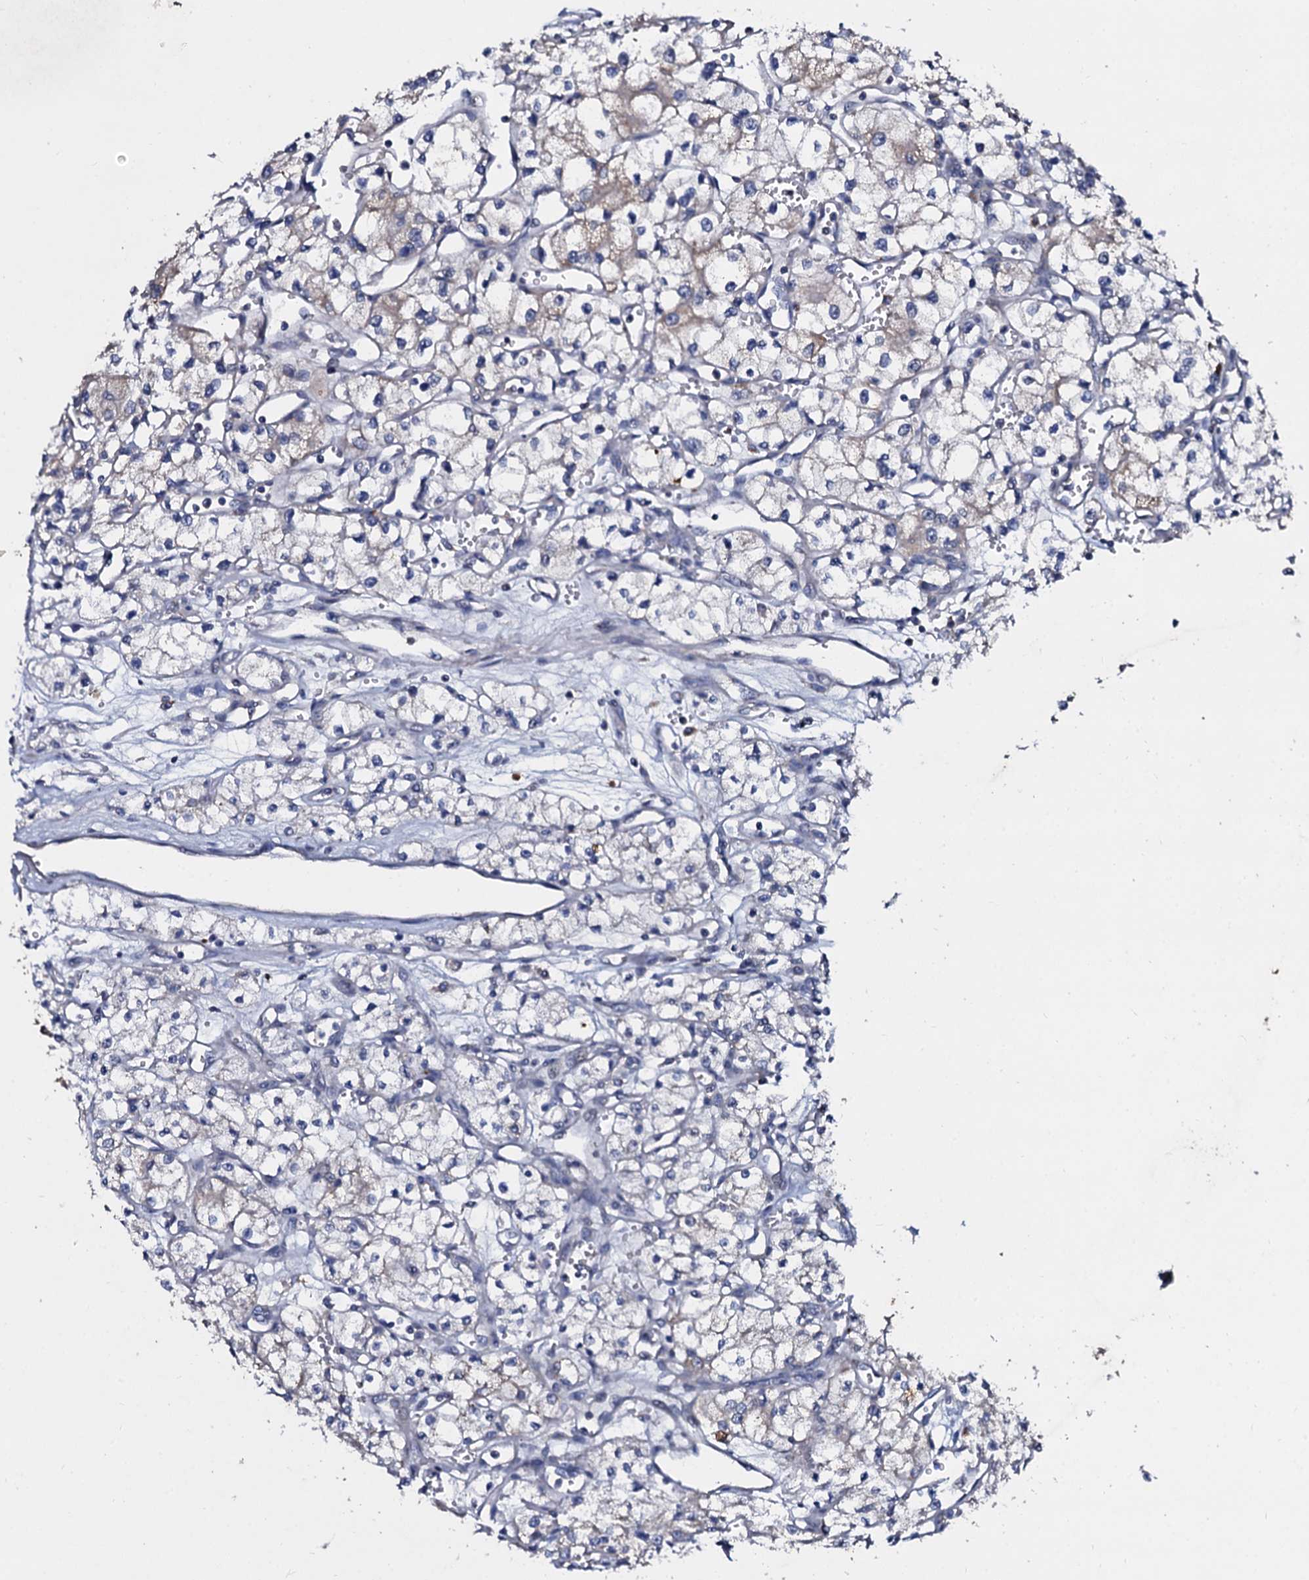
{"staining": {"intensity": "weak", "quantity": "<25%", "location": "cytoplasmic/membranous"}, "tissue": "renal cancer", "cell_type": "Tumor cells", "image_type": "cancer", "snomed": [{"axis": "morphology", "description": "Adenocarcinoma, NOS"}, {"axis": "topography", "description": "Kidney"}], "caption": "The histopathology image demonstrates no significant staining in tumor cells of renal cancer (adenocarcinoma).", "gene": "SLC37A4", "patient": {"sex": "male", "age": 59}}